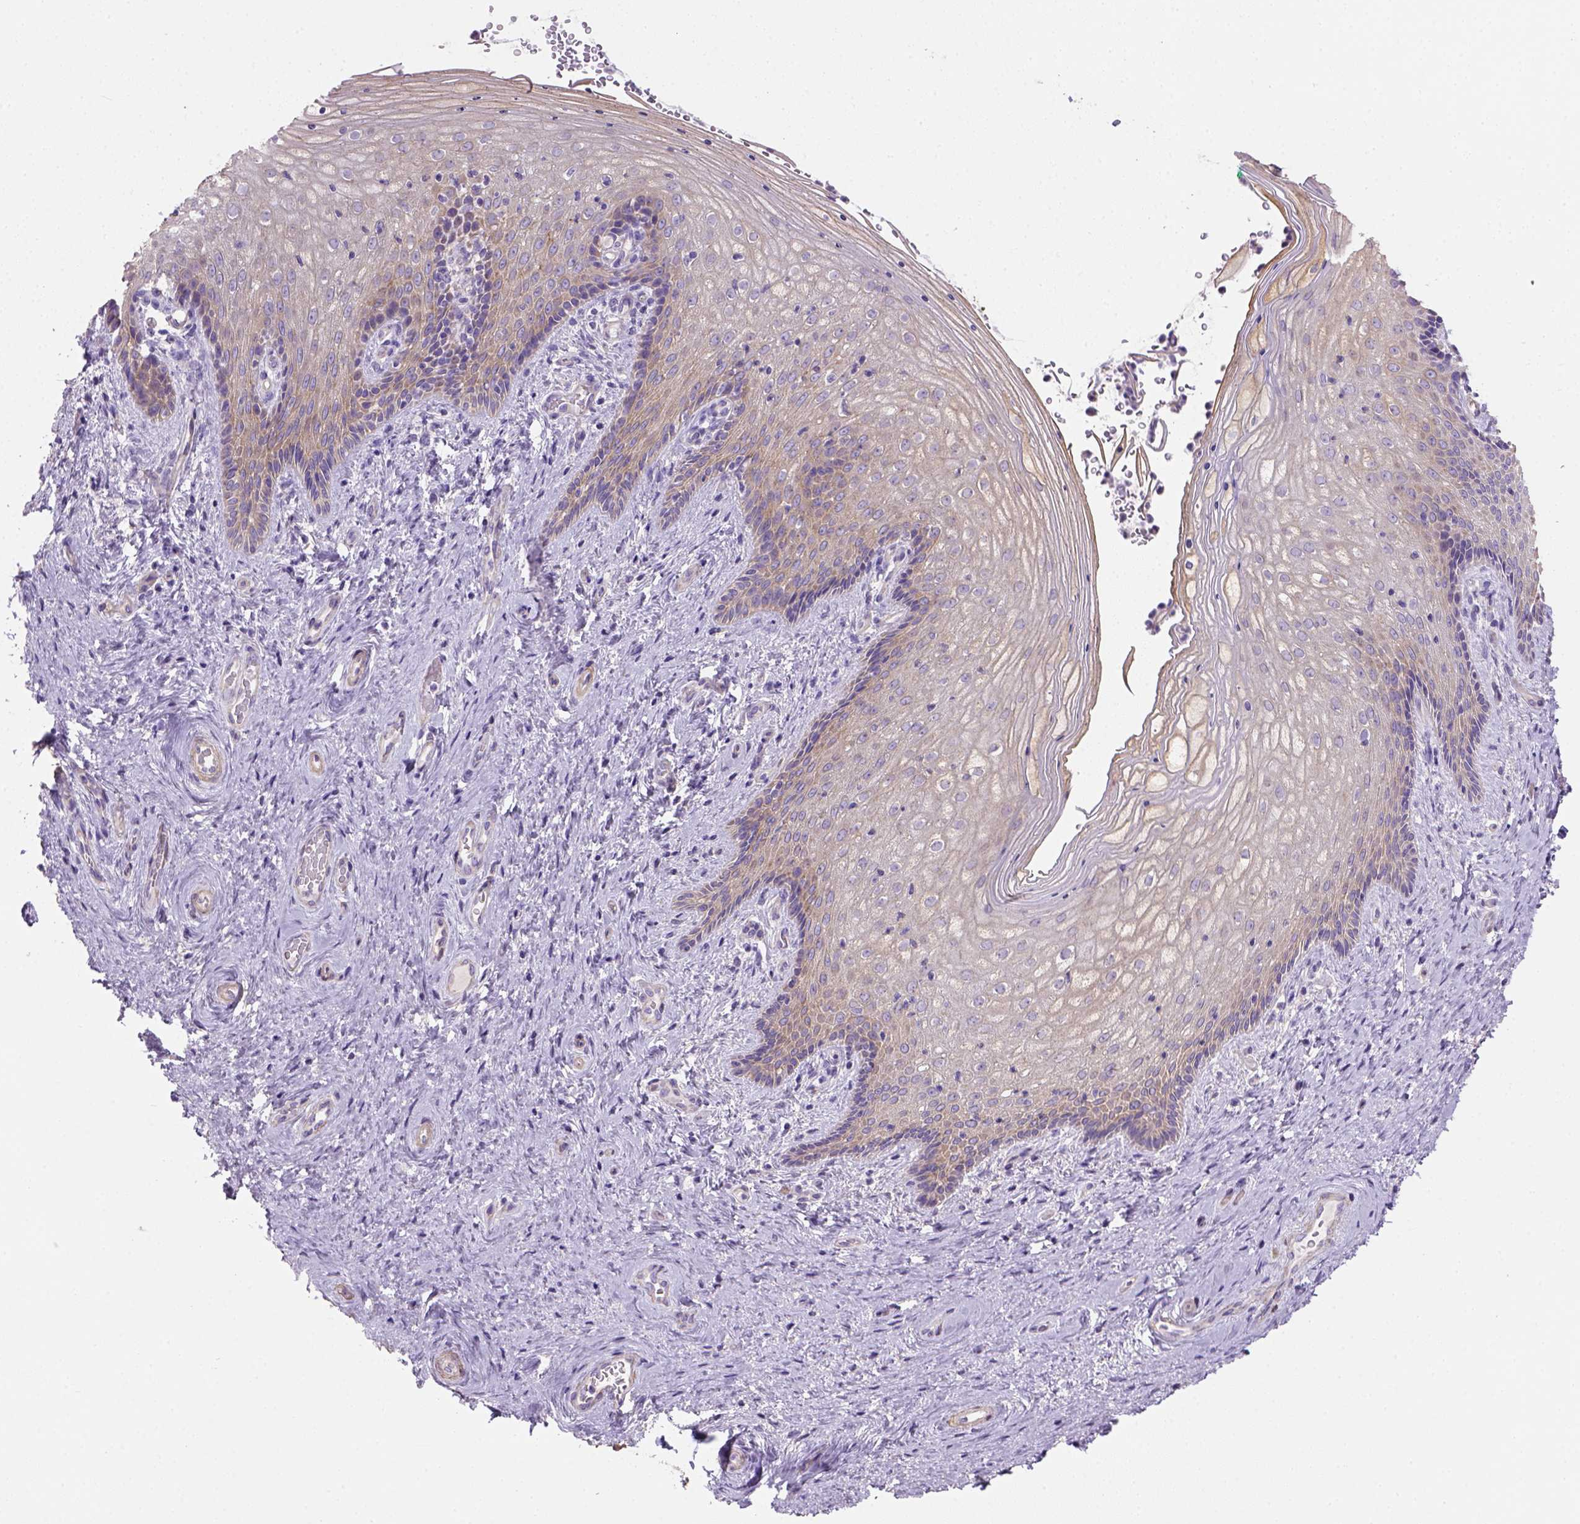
{"staining": {"intensity": "weak", "quantity": "<25%", "location": "cytoplasmic/membranous"}, "tissue": "vagina", "cell_type": "Squamous epithelial cells", "image_type": "normal", "snomed": [{"axis": "morphology", "description": "Normal tissue, NOS"}, {"axis": "topography", "description": "Vagina"}], "caption": "IHC photomicrograph of normal vagina: vagina stained with DAB (3,3'-diaminobenzidine) reveals no significant protein positivity in squamous epithelial cells. (DAB immunohistochemistry (IHC) visualized using brightfield microscopy, high magnification).", "gene": "HTRA1", "patient": {"sex": "female", "age": 45}}